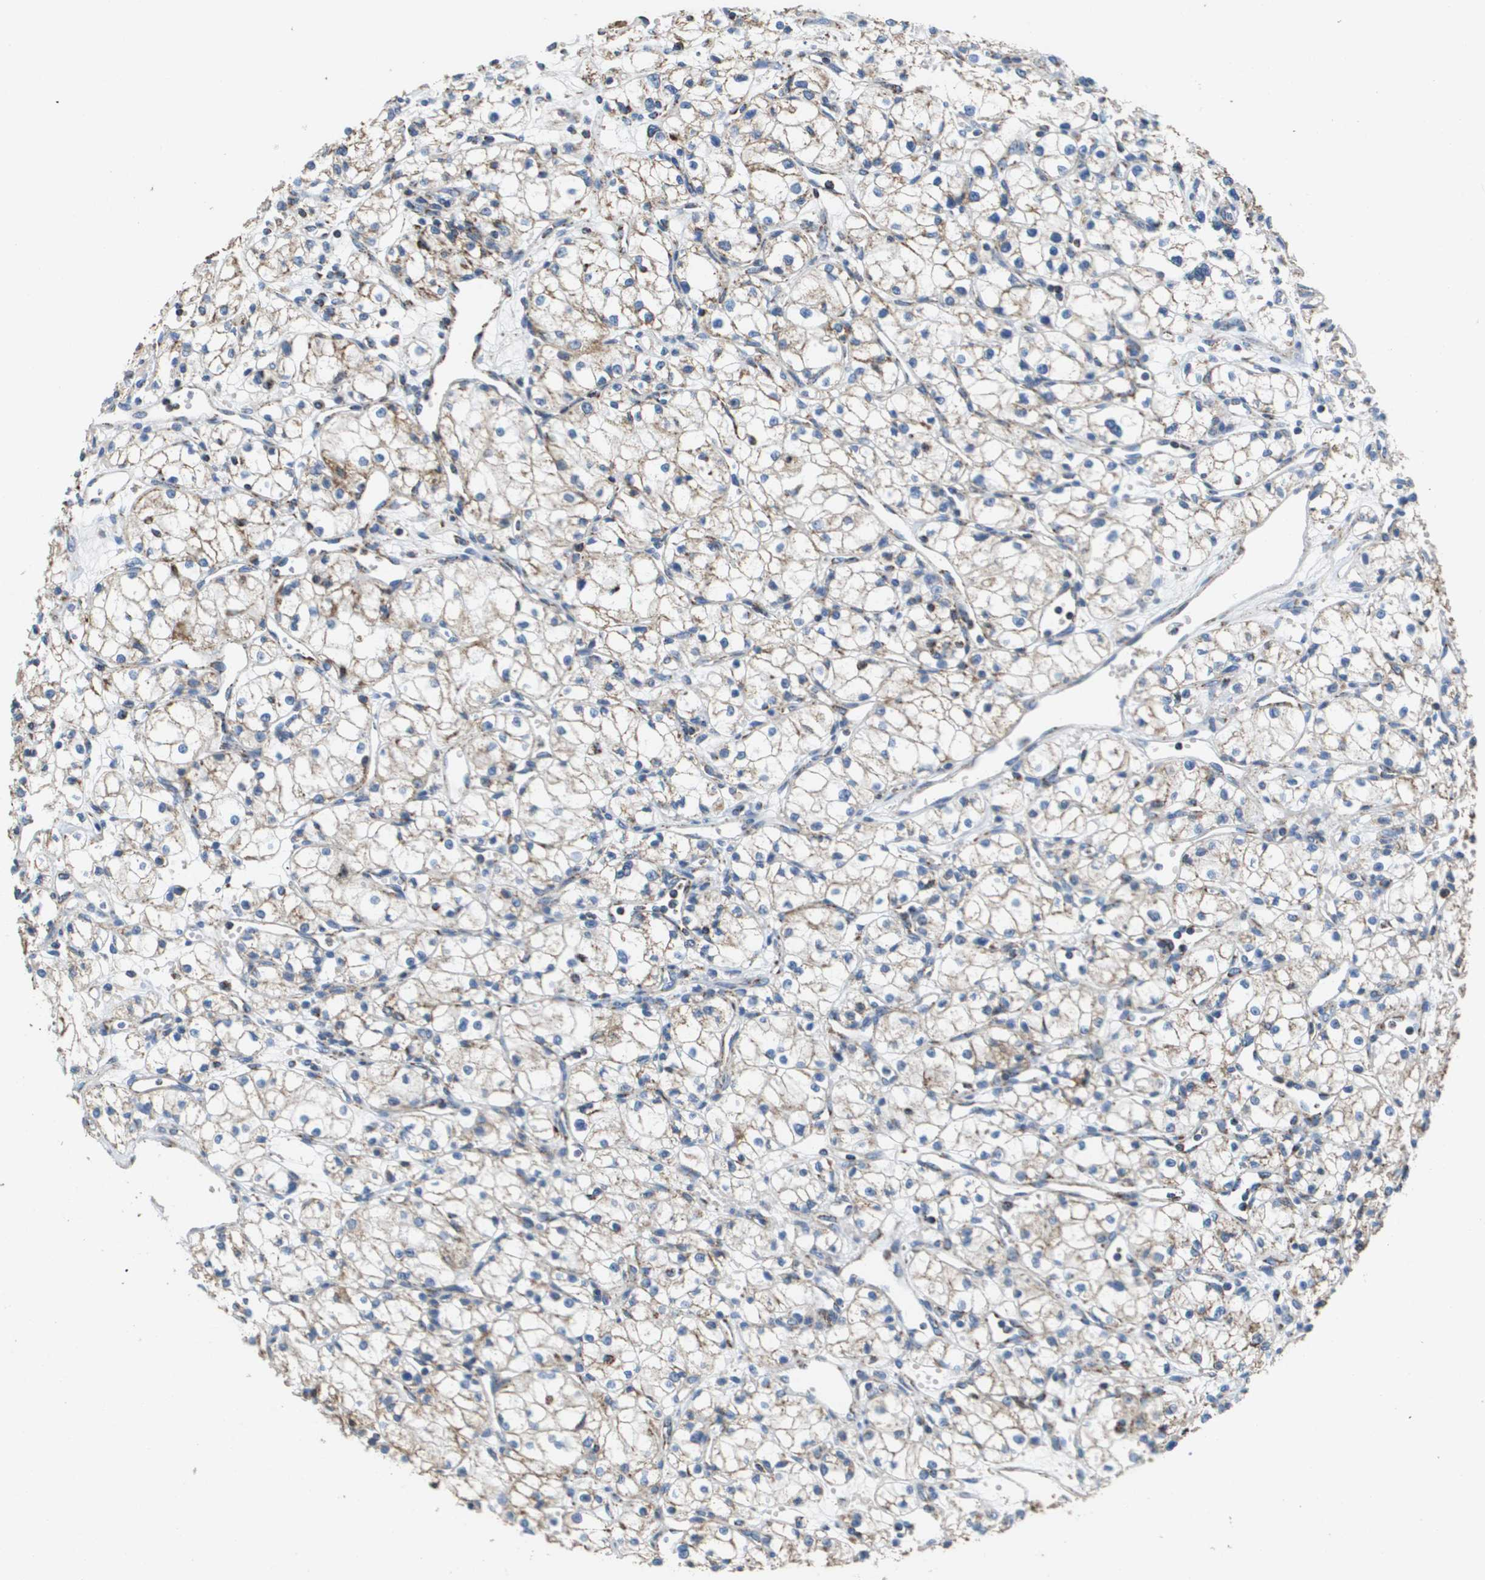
{"staining": {"intensity": "moderate", "quantity": ">75%", "location": "cytoplasmic/membranous"}, "tissue": "renal cancer", "cell_type": "Tumor cells", "image_type": "cancer", "snomed": [{"axis": "morphology", "description": "Normal tissue, NOS"}, {"axis": "morphology", "description": "Adenocarcinoma, NOS"}, {"axis": "topography", "description": "Kidney"}], "caption": "A medium amount of moderate cytoplasmic/membranous positivity is appreciated in about >75% of tumor cells in renal cancer (adenocarcinoma) tissue. The protein is shown in brown color, while the nuclei are stained blue.", "gene": "ATP5F1B", "patient": {"sex": "male", "age": 59}}